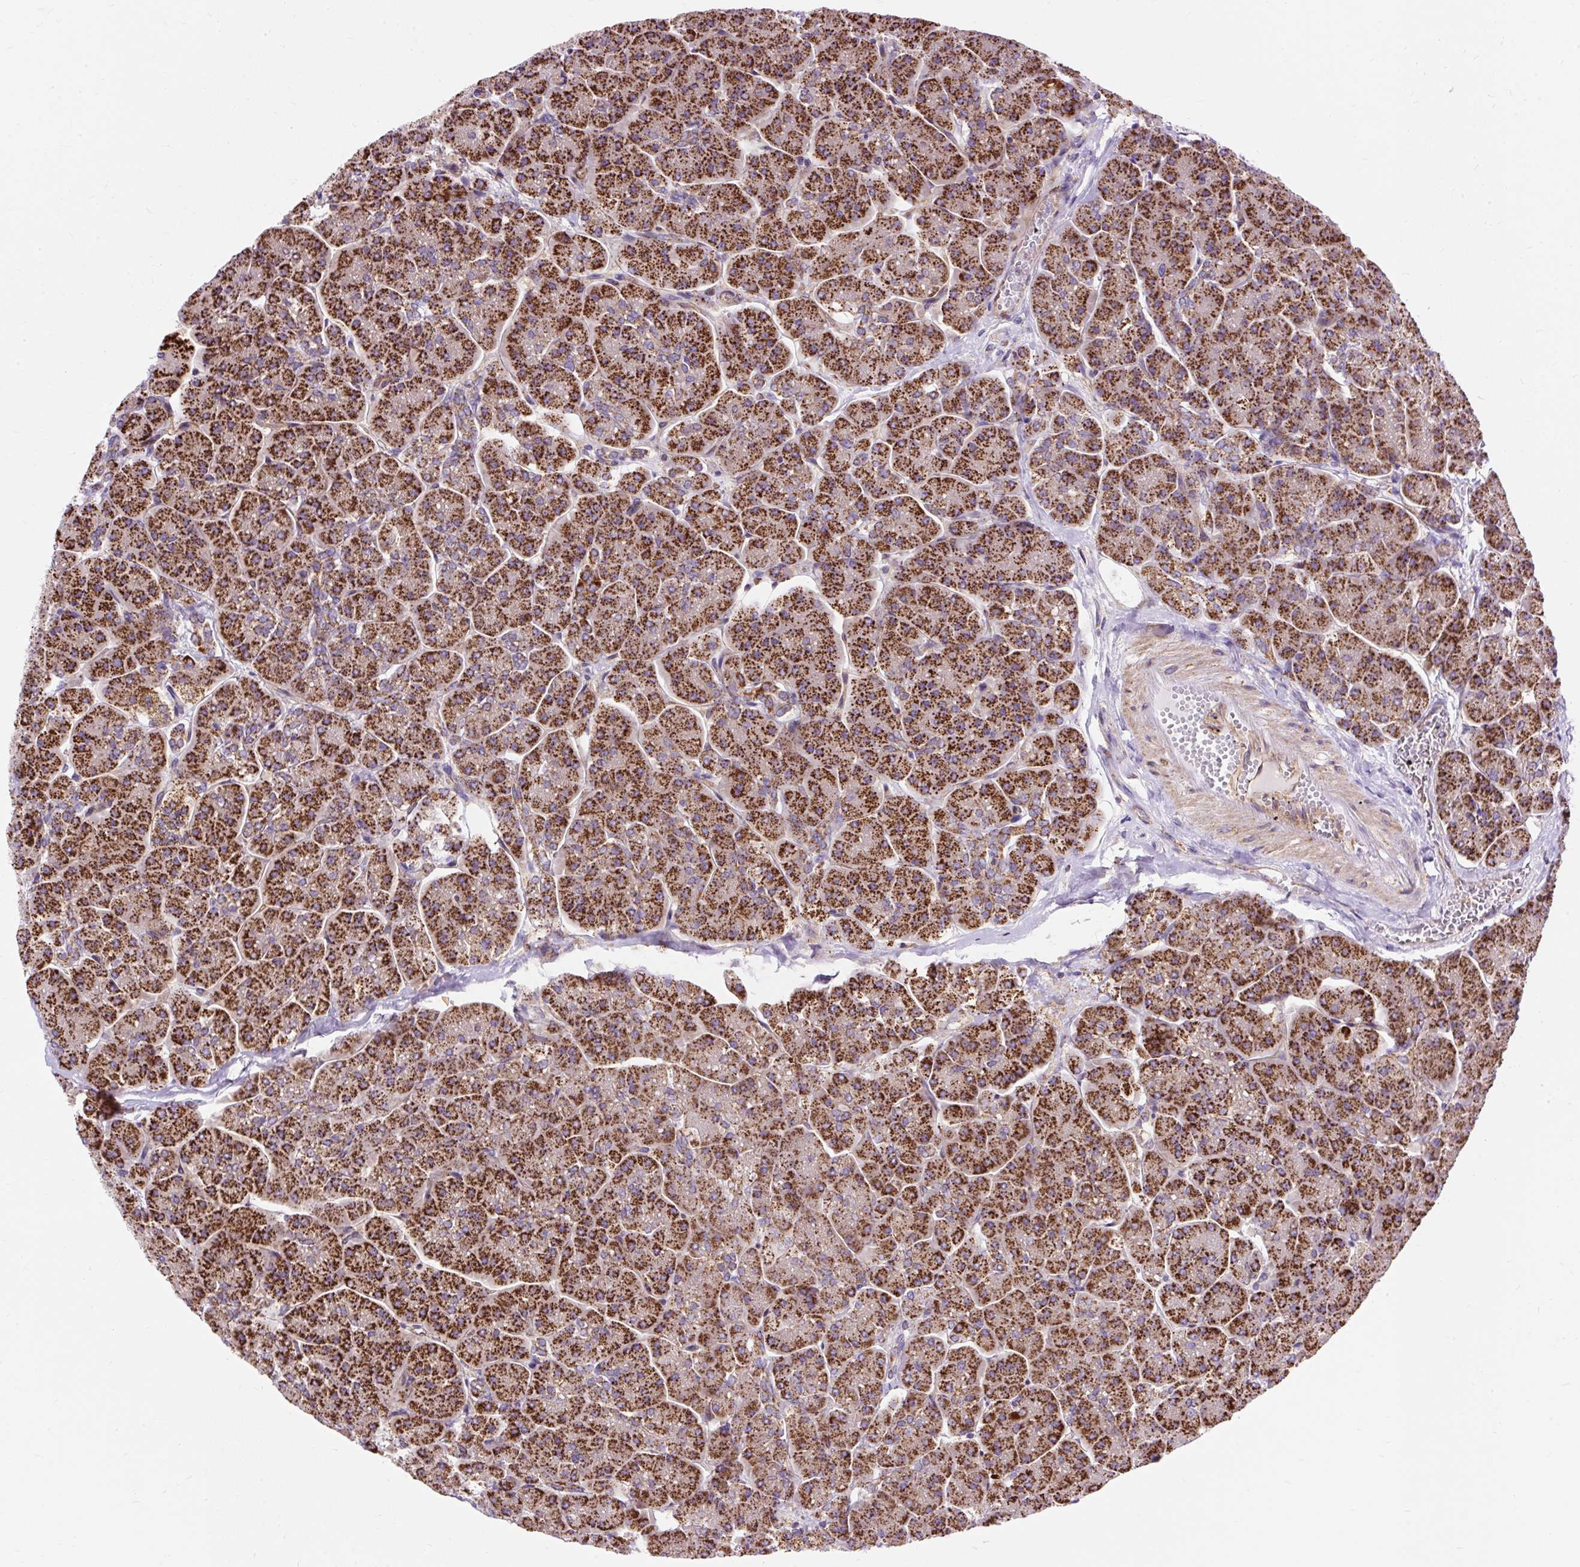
{"staining": {"intensity": "strong", "quantity": ">75%", "location": "cytoplasmic/membranous"}, "tissue": "pancreas", "cell_type": "Exocrine glandular cells", "image_type": "normal", "snomed": [{"axis": "morphology", "description": "Normal tissue, NOS"}, {"axis": "topography", "description": "Pancreas"}, {"axis": "topography", "description": "Peripheral nerve tissue"}], "caption": "Immunohistochemical staining of normal human pancreas shows >75% levels of strong cytoplasmic/membranous protein positivity in about >75% of exocrine glandular cells. The staining was performed using DAB to visualize the protein expression in brown, while the nuclei were stained in blue with hematoxylin (Magnification: 20x).", "gene": "CEP290", "patient": {"sex": "male", "age": 54}}